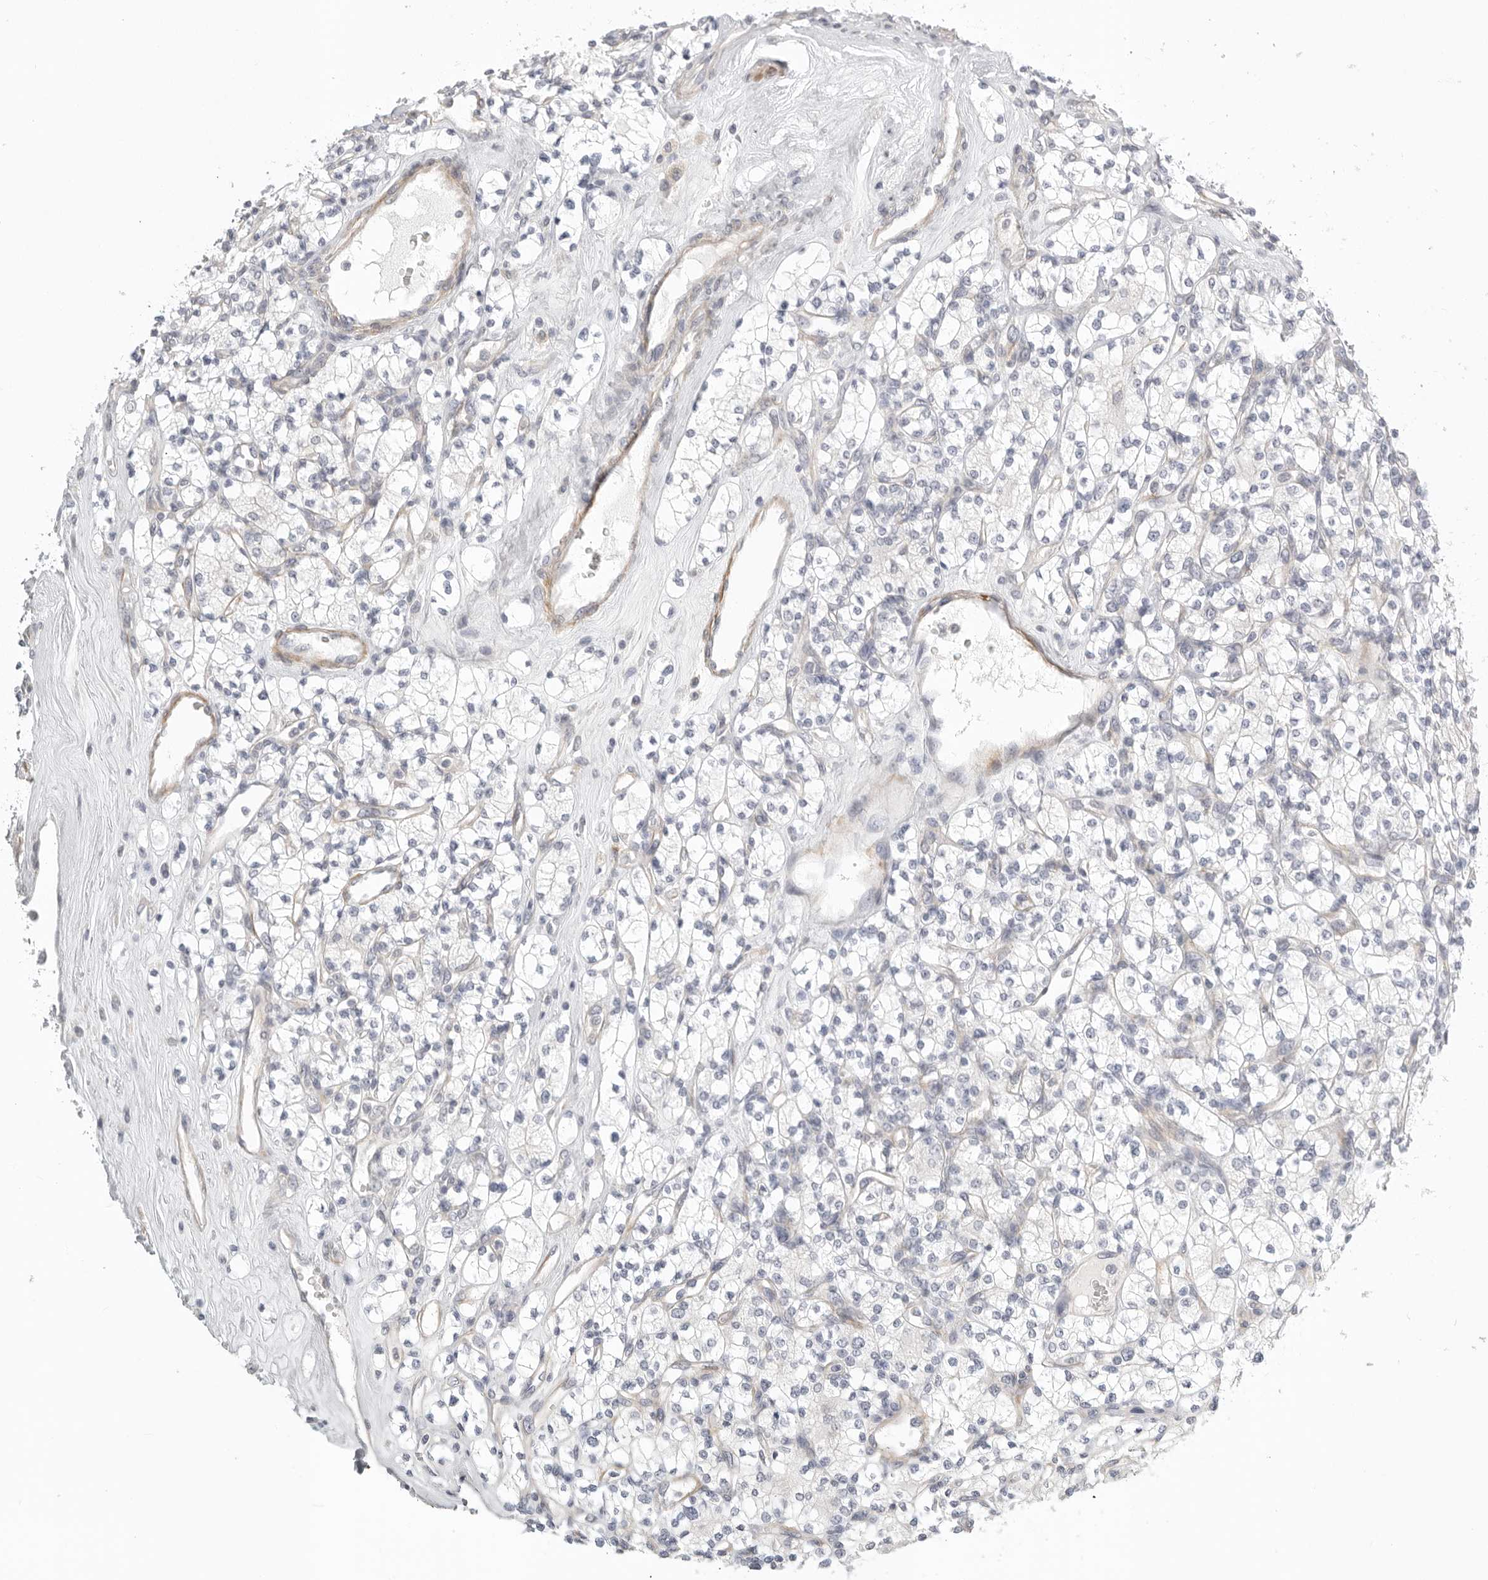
{"staining": {"intensity": "negative", "quantity": "none", "location": "none"}, "tissue": "renal cancer", "cell_type": "Tumor cells", "image_type": "cancer", "snomed": [{"axis": "morphology", "description": "Adenocarcinoma, NOS"}, {"axis": "topography", "description": "Kidney"}], "caption": "An immunohistochemistry (IHC) photomicrograph of renal cancer (adenocarcinoma) is shown. There is no staining in tumor cells of renal cancer (adenocarcinoma).", "gene": "STAB2", "patient": {"sex": "male", "age": 77}}